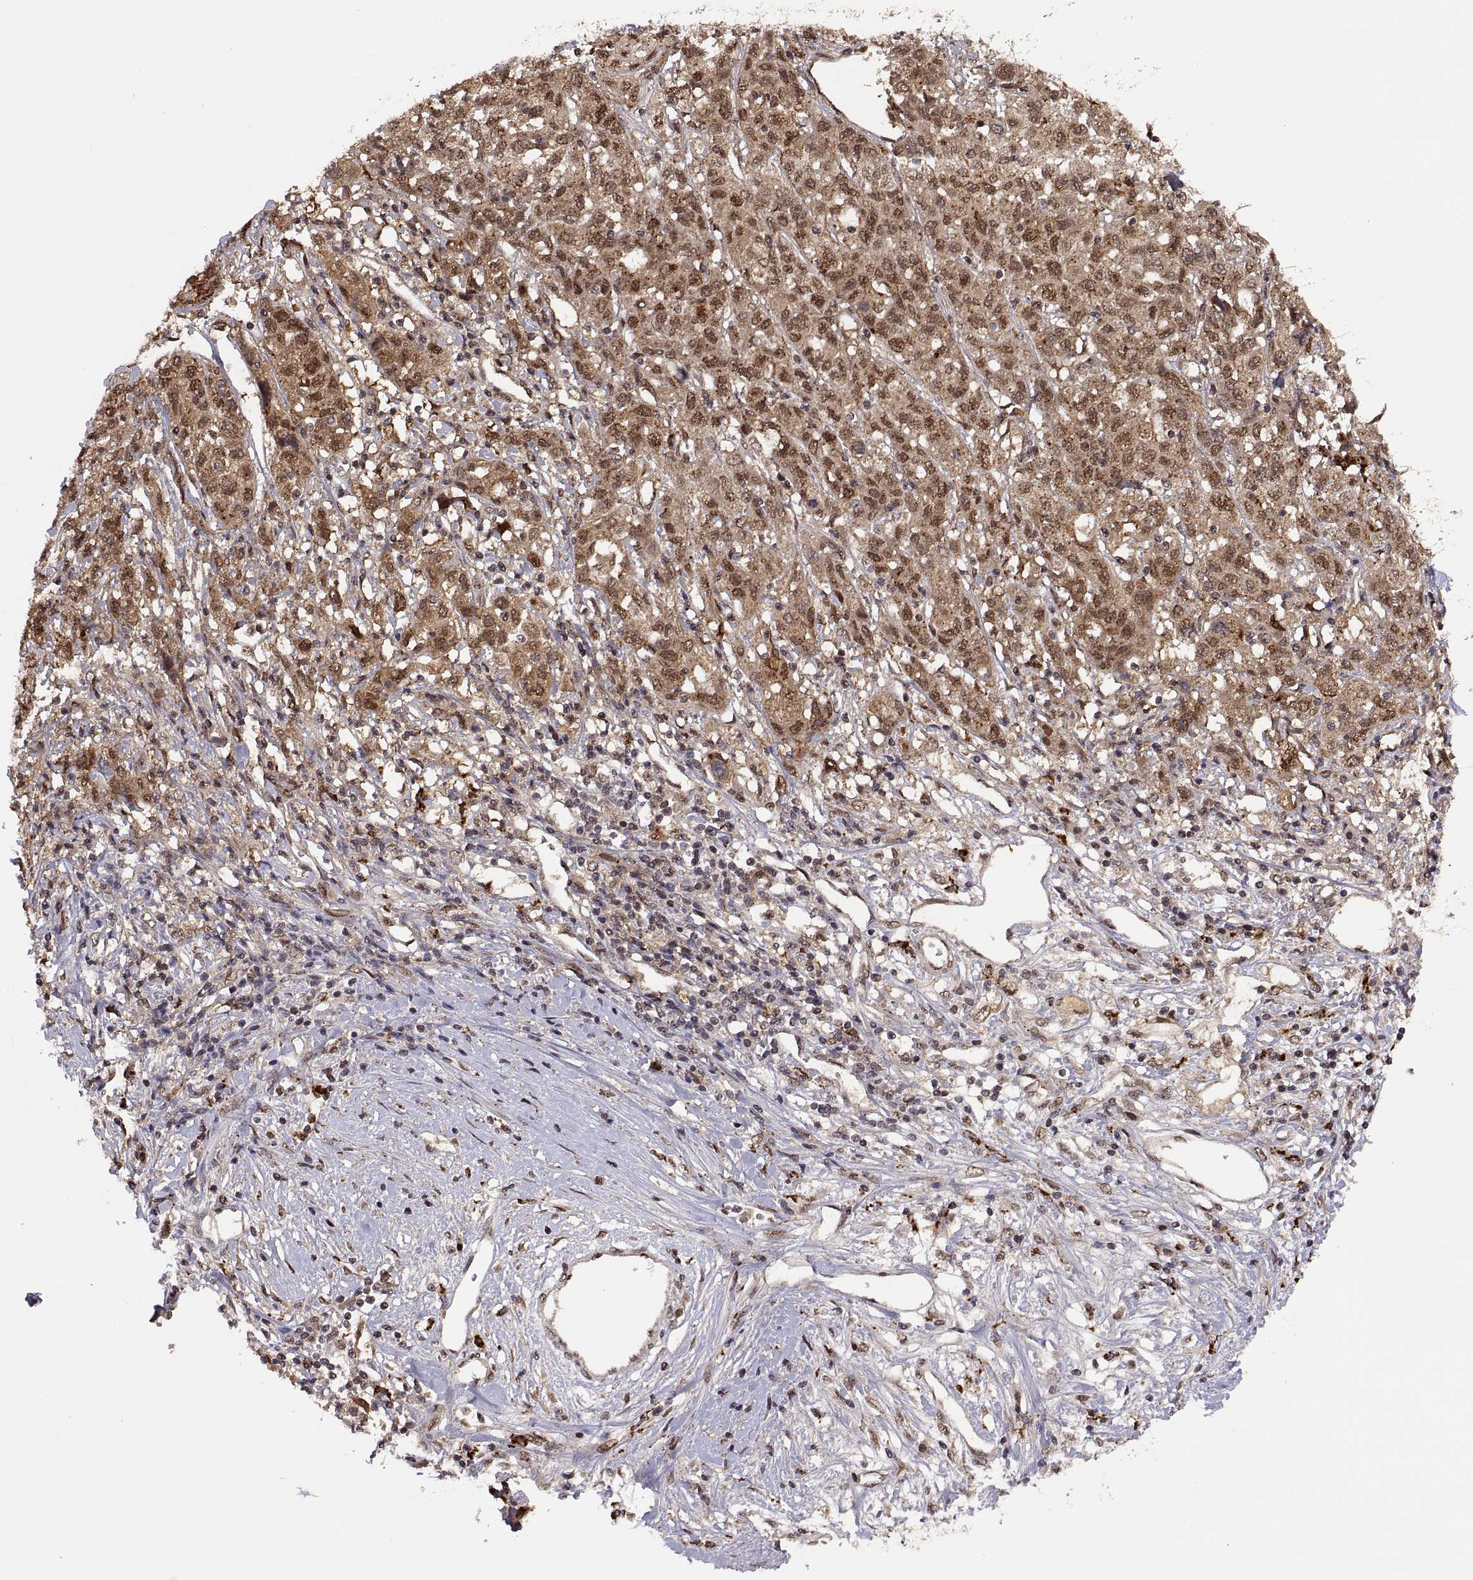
{"staining": {"intensity": "moderate", "quantity": ">75%", "location": "cytoplasmic/membranous,nuclear"}, "tissue": "liver cancer", "cell_type": "Tumor cells", "image_type": "cancer", "snomed": [{"axis": "morphology", "description": "Adenocarcinoma, NOS"}, {"axis": "morphology", "description": "Cholangiocarcinoma"}, {"axis": "topography", "description": "Liver"}], "caption": "The photomicrograph reveals immunohistochemical staining of adenocarcinoma (liver). There is moderate cytoplasmic/membranous and nuclear expression is seen in approximately >75% of tumor cells.", "gene": "PSMC2", "patient": {"sex": "male", "age": 64}}